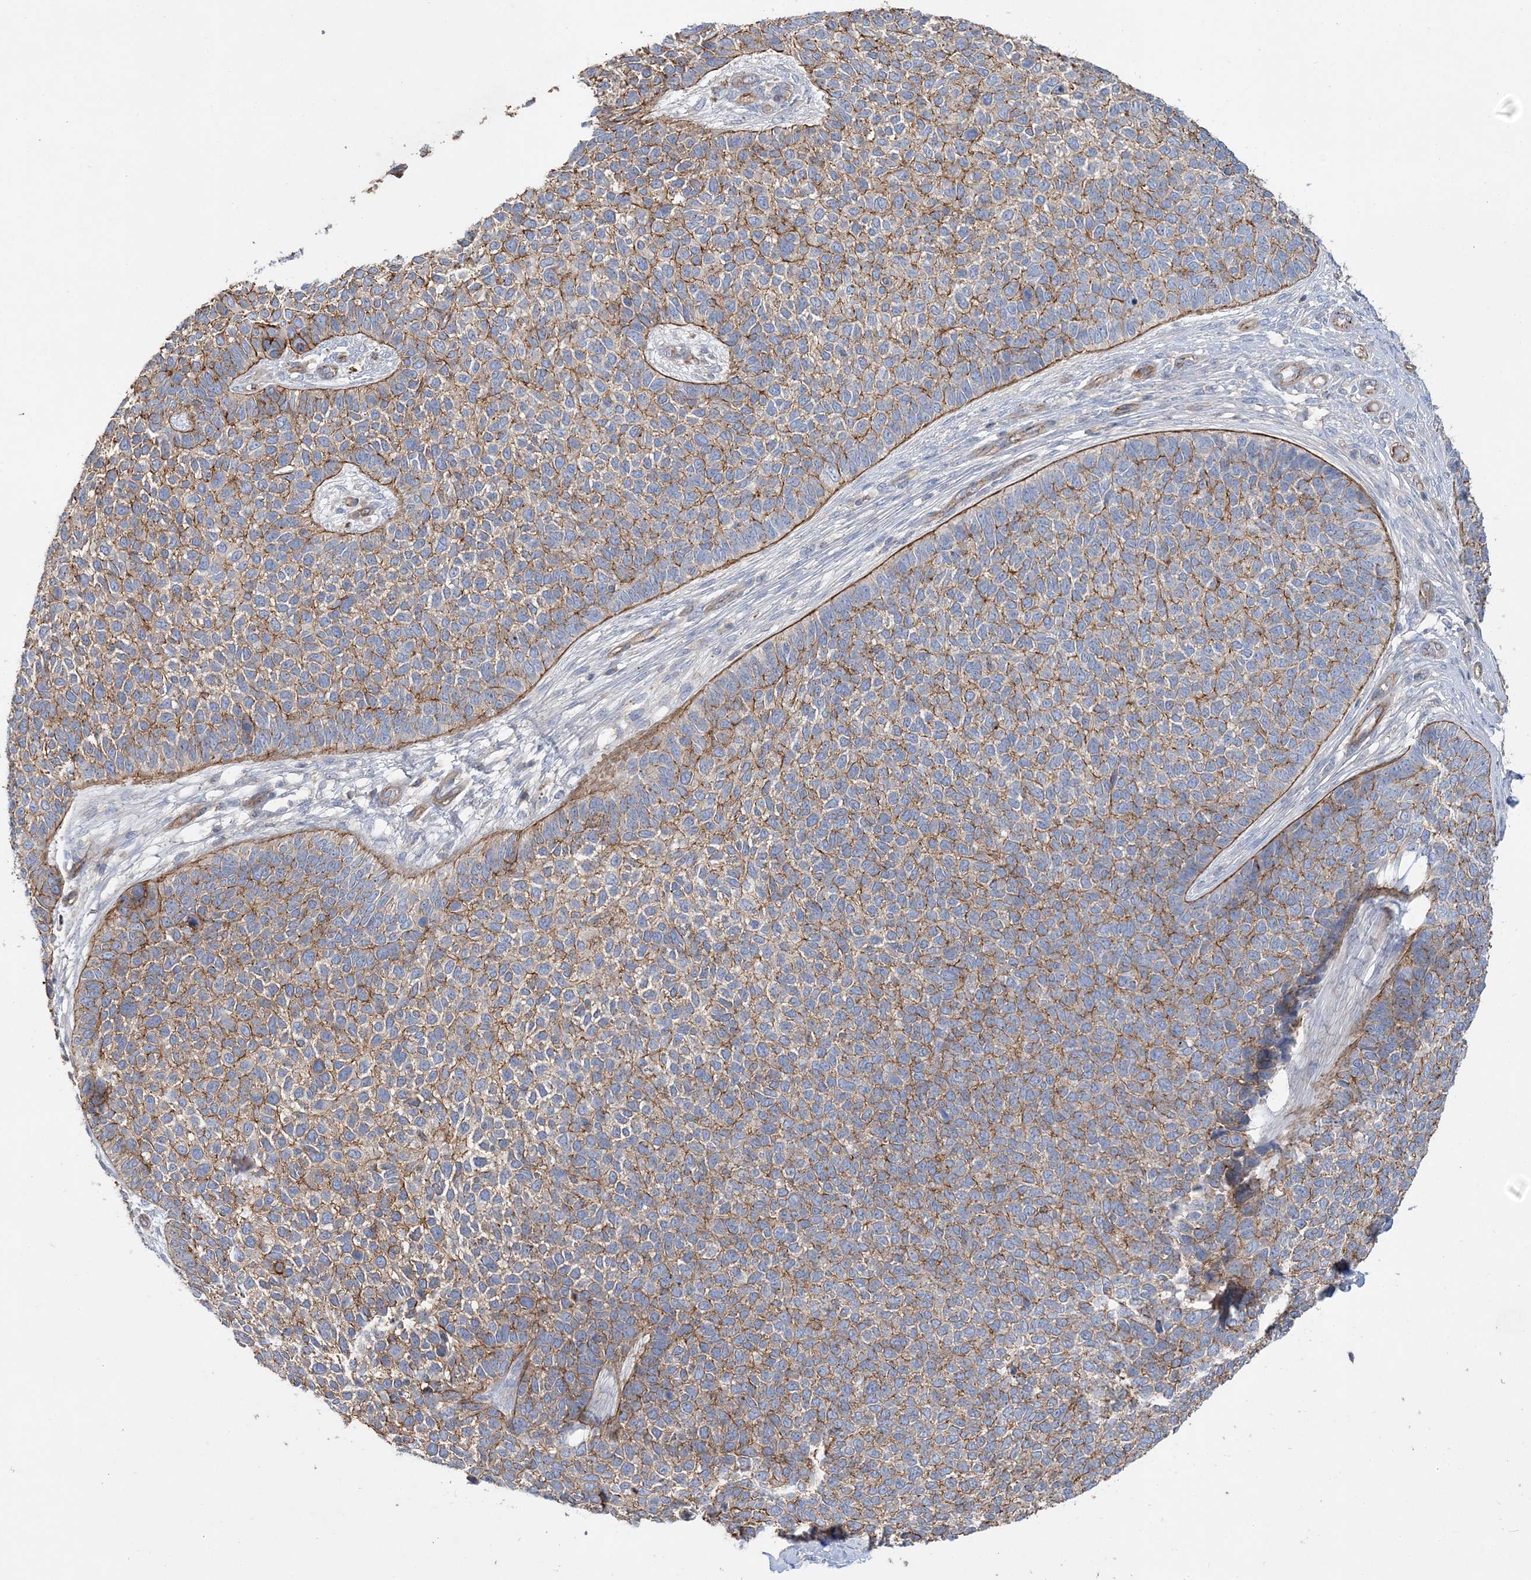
{"staining": {"intensity": "moderate", "quantity": ">75%", "location": "cytoplasmic/membranous"}, "tissue": "skin cancer", "cell_type": "Tumor cells", "image_type": "cancer", "snomed": [{"axis": "morphology", "description": "Basal cell carcinoma"}, {"axis": "topography", "description": "Skin"}], "caption": "IHC (DAB) staining of skin cancer (basal cell carcinoma) demonstrates moderate cytoplasmic/membranous protein staining in about >75% of tumor cells.", "gene": "PIGC", "patient": {"sex": "female", "age": 84}}